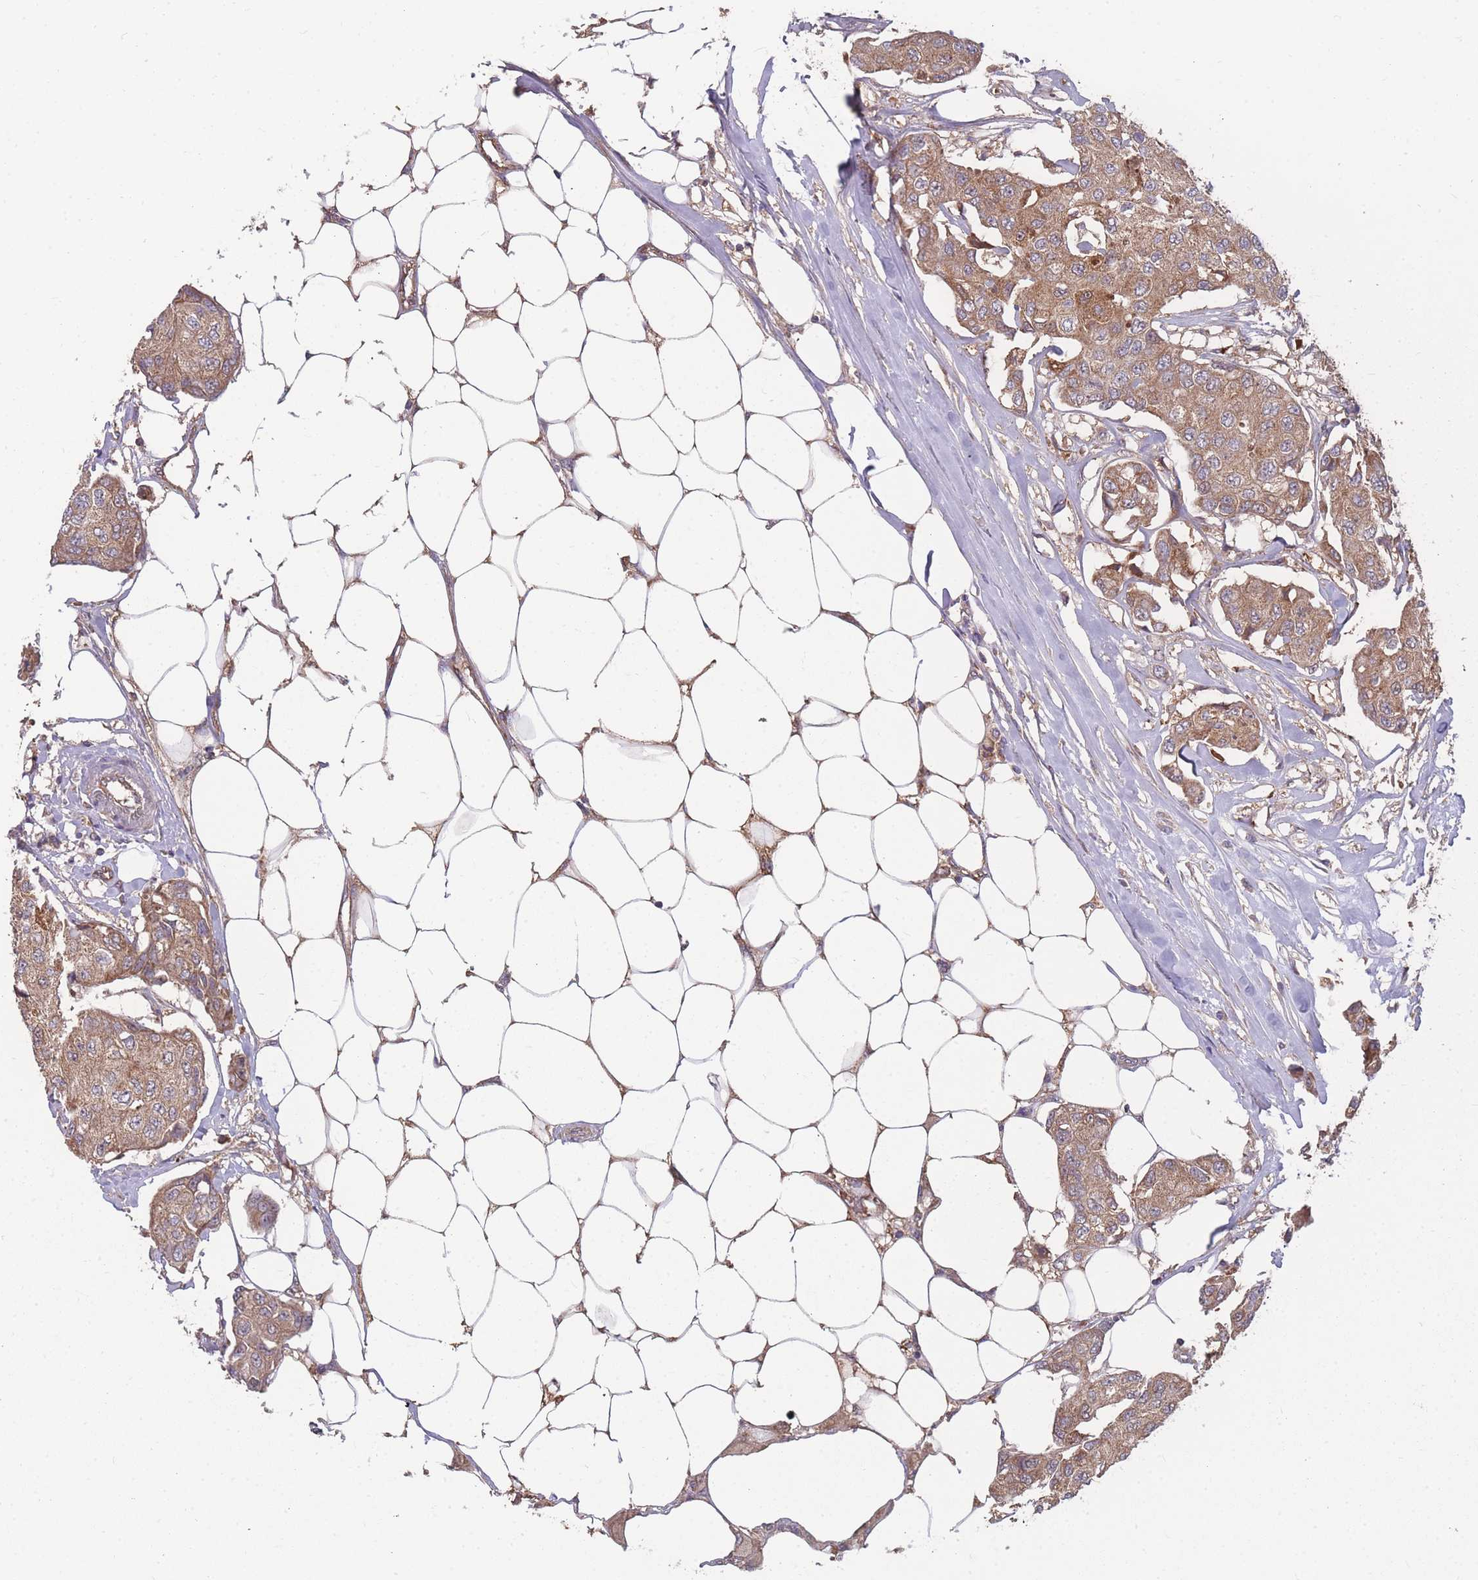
{"staining": {"intensity": "moderate", "quantity": ">75%", "location": "cytoplasmic/membranous"}, "tissue": "breast cancer", "cell_type": "Tumor cells", "image_type": "cancer", "snomed": [{"axis": "morphology", "description": "Duct carcinoma"}, {"axis": "topography", "description": "Breast"}, {"axis": "topography", "description": "Lymph node"}], "caption": "DAB (3,3'-diaminobenzidine) immunohistochemical staining of human breast cancer shows moderate cytoplasmic/membranous protein positivity in approximately >75% of tumor cells.", "gene": "SLC35B4", "patient": {"sex": "female", "age": 80}}